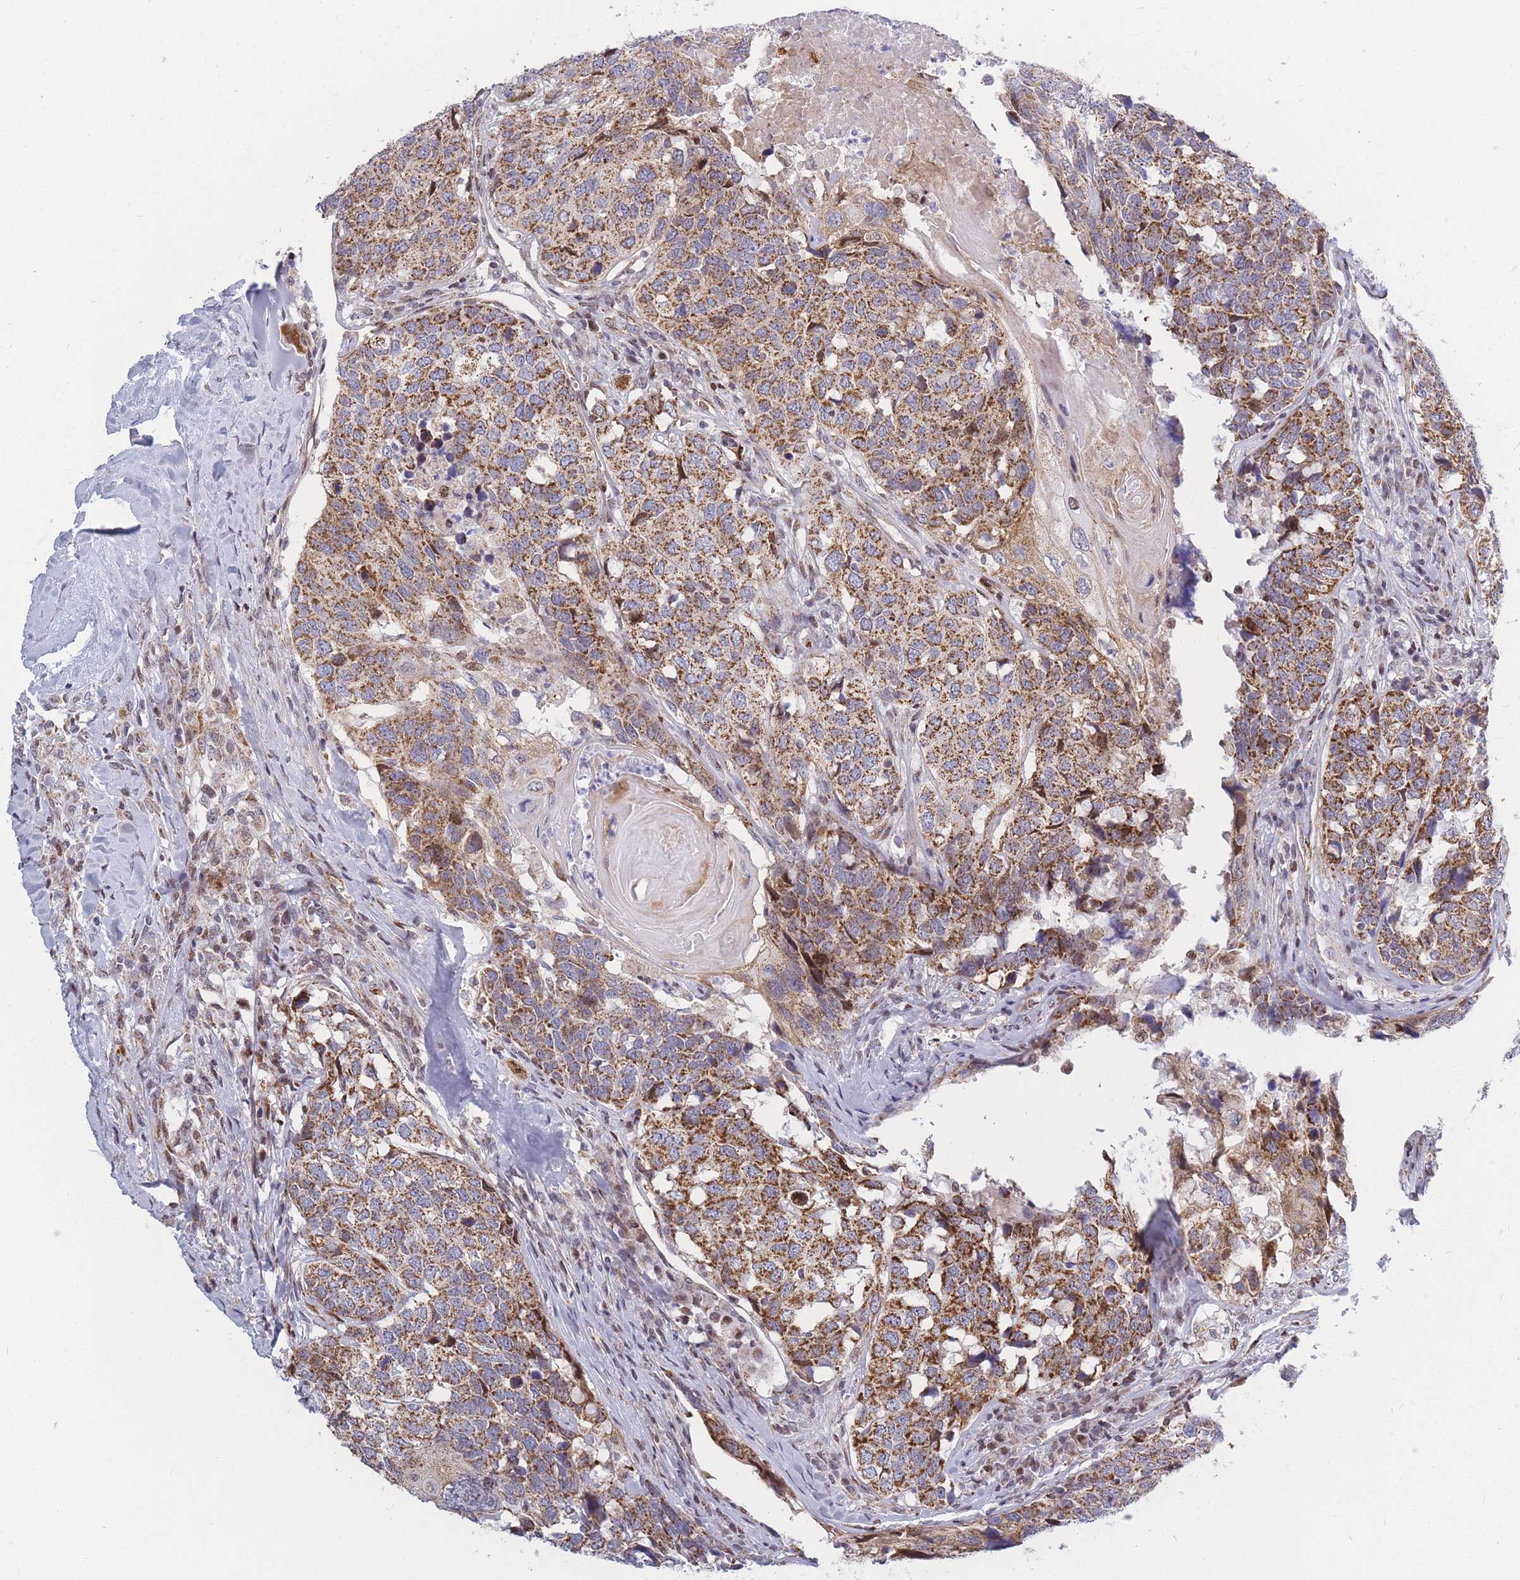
{"staining": {"intensity": "strong", "quantity": "25%-75%", "location": "cytoplasmic/membranous"}, "tissue": "head and neck cancer", "cell_type": "Tumor cells", "image_type": "cancer", "snomed": [{"axis": "morphology", "description": "Squamous cell carcinoma, NOS"}, {"axis": "topography", "description": "Head-Neck"}], "caption": "Protein positivity by IHC displays strong cytoplasmic/membranous staining in approximately 25%-75% of tumor cells in head and neck cancer. (Stains: DAB (3,3'-diaminobenzidine) in brown, nuclei in blue, Microscopy: brightfield microscopy at high magnification).", "gene": "MOB4", "patient": {"sex": "male", "age": 66}}